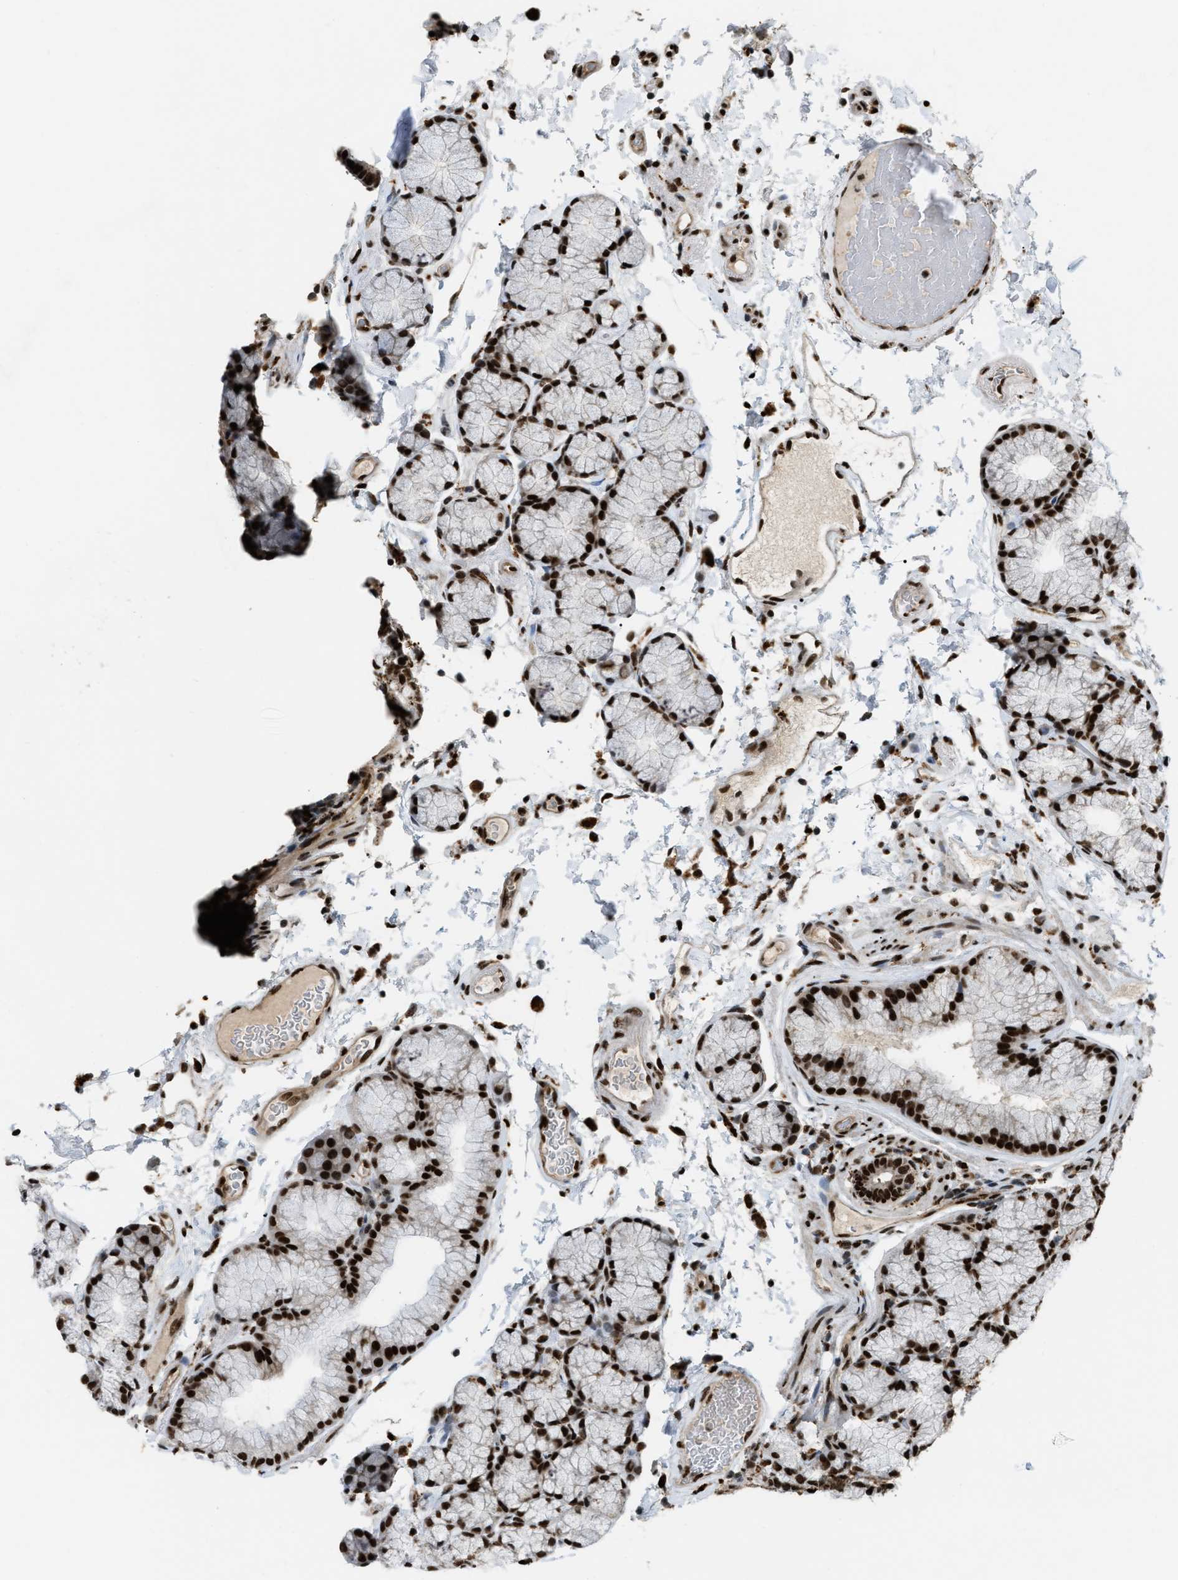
{"staining": {"intensity": "strong", "quantity": ">75%", "location": "cytoplasmic/membranous,nuclear"}, "tissue": "duodenum", "cell_type": "Glandular cells", "image_type": "normal", "snomed": [{"axis": "morphology", "description": "Normal tissue, NOS"}, {"axis": "topography", "description": "Small intestine, NOS"}], "caption": "IHC of unremarkable duodenum exhibits high levels of strong cytoplasmic/membranous,nuclear expression in about >75% of glandular cells.", "gene": "NUMA1", "patient": {"sex": "female", "age": 71}}